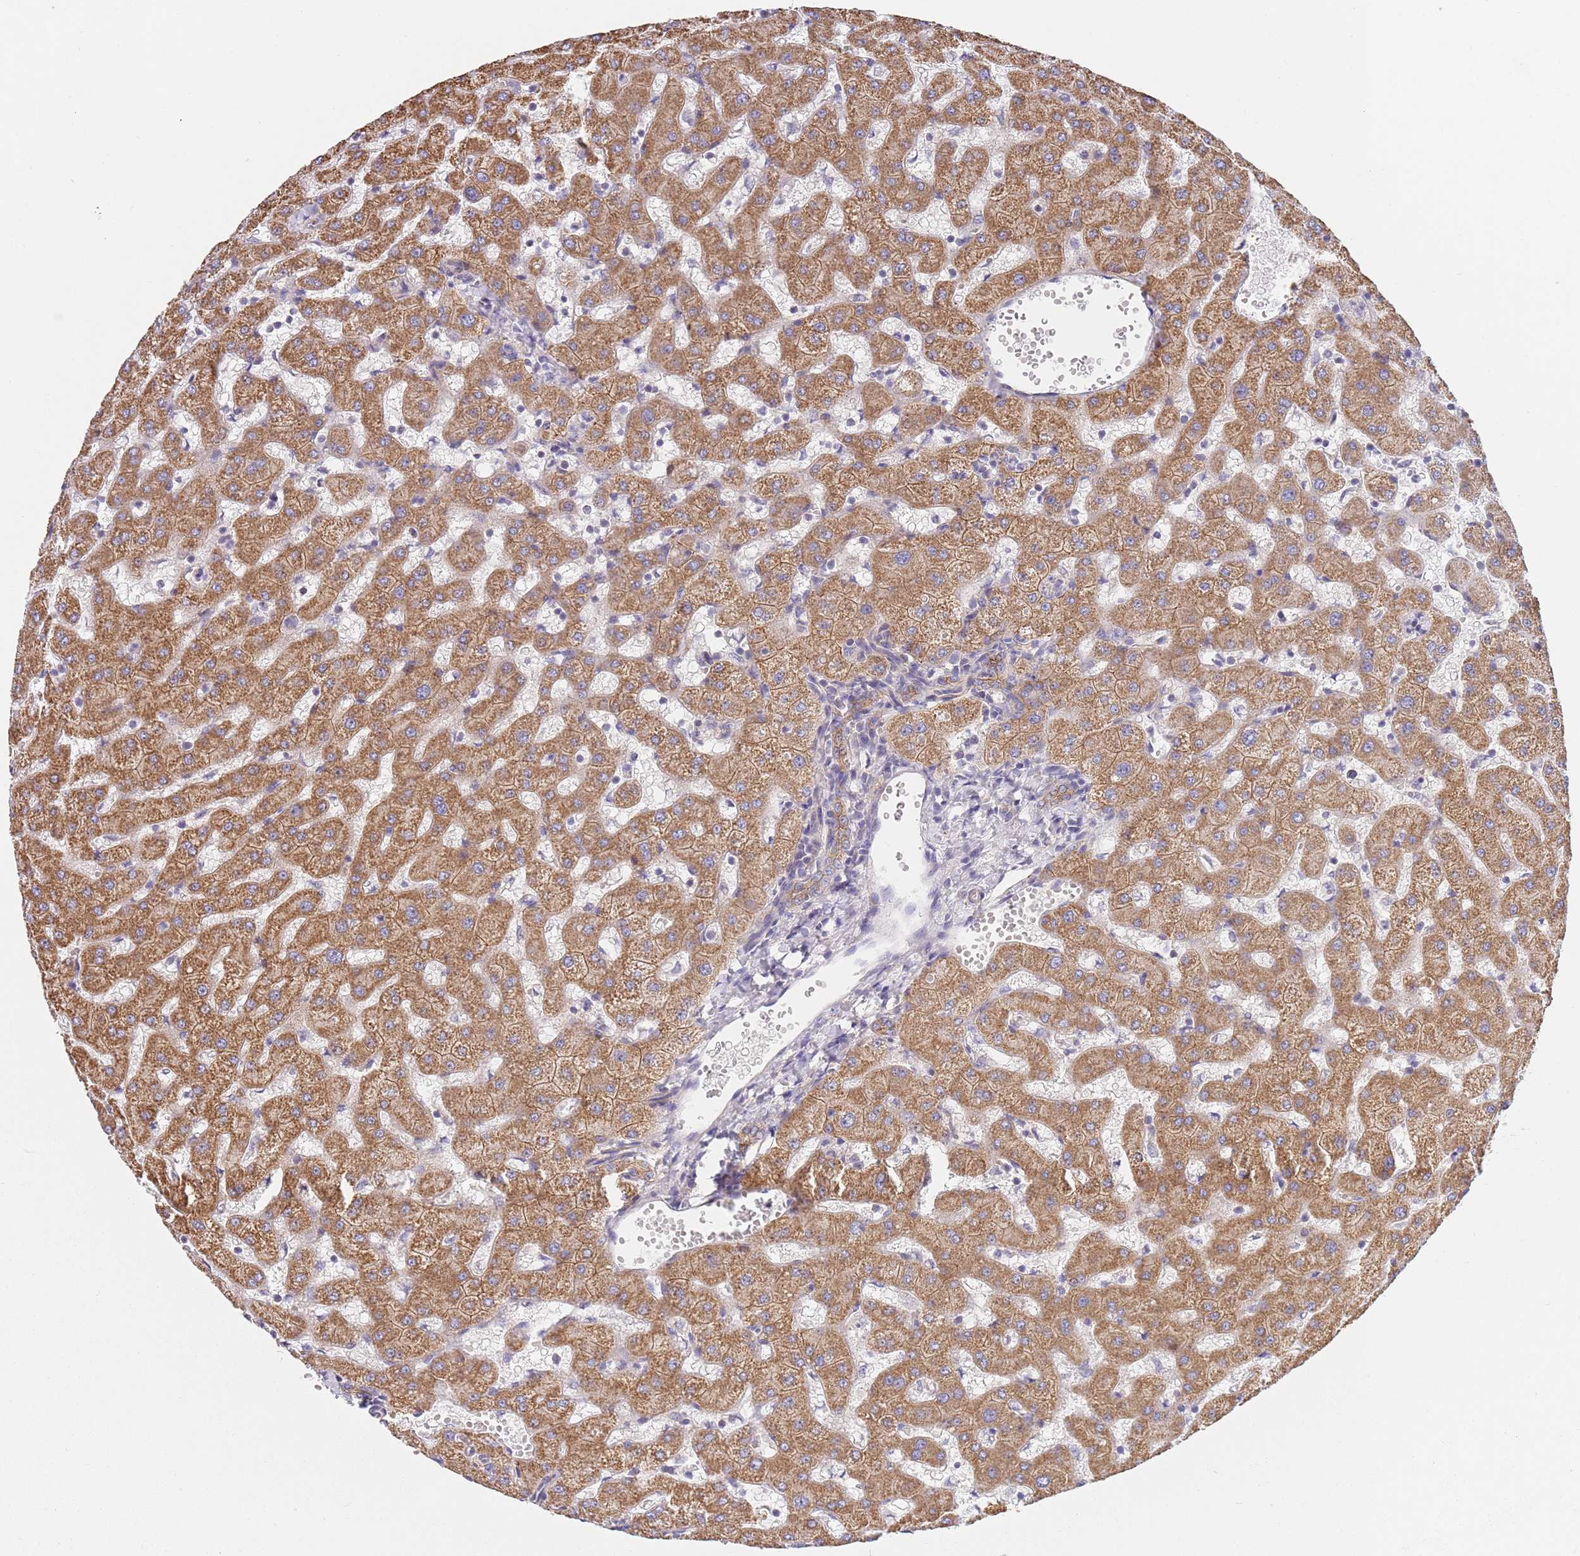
{"staining": {"intensity": "moderate", "quantity": ">75%", "location": "cytoplasmic/membranous"}, "tissue": "liver", "cell_type": "Cholangiocytes", "image_type": "normal", "snomed": [{"axis": "morphology", "description": "Normal tissue, NOS"}, {"axis": "topography", "description": "Liver"}], "caption": "An image of human liver stained for a protein exhibits moderate cytoplasmic/membranous brown staining in cholangiocytes. (DAB IHC with brightfield microscopy, high magnification).", "gene": "PWWP3A", "patient": {"sex": "female", "age": 63}}